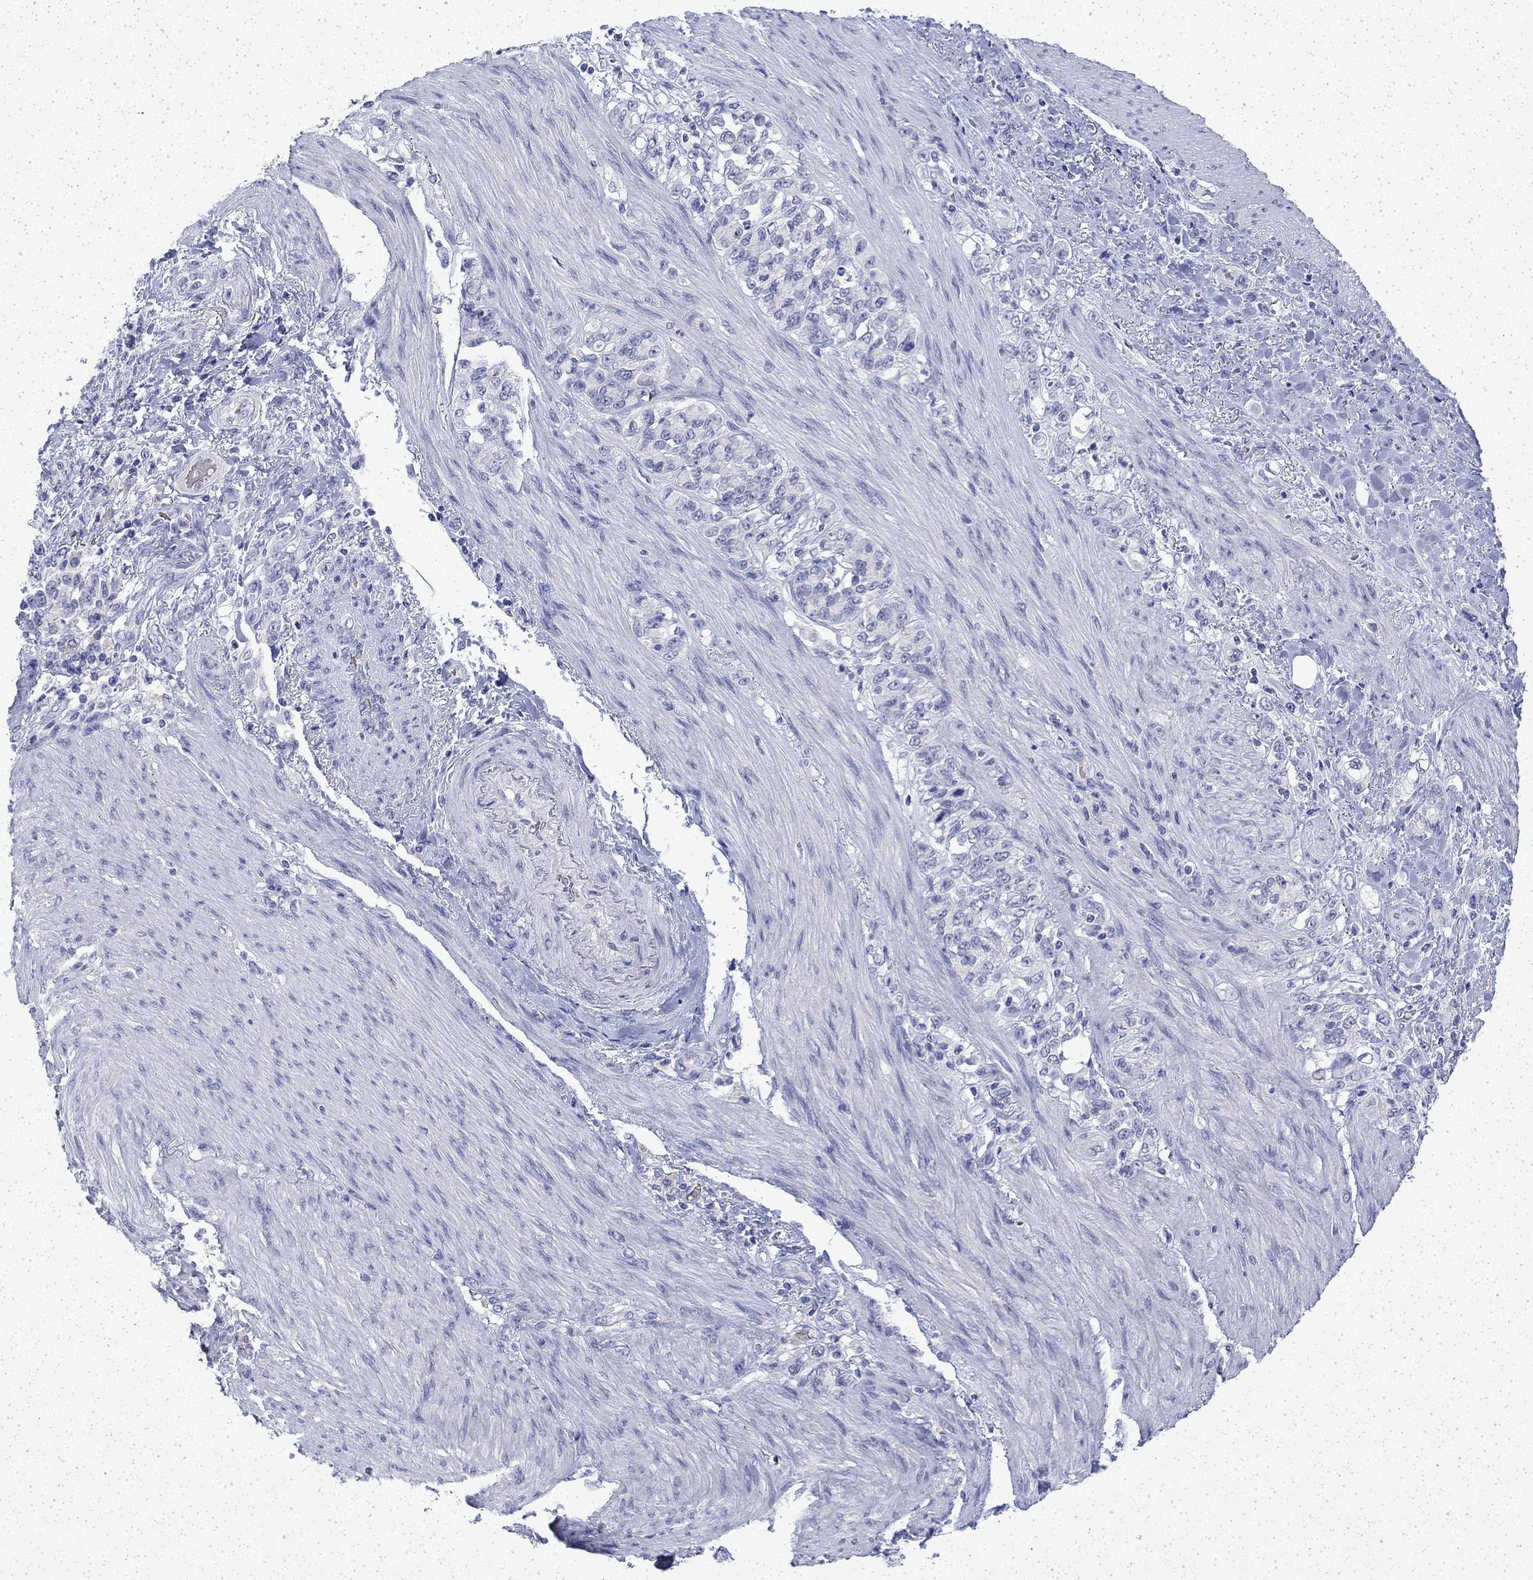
{"staining": {"intensity": "negative", "quantity": "none", "location": "none"}, "tissue": "stomach cancer", "cell_type": "Tumor cells", "image_type": "cancer", "snomed": [{"axis": "morphology", "description": "Normal tissue, NOS"}, {"axis": "morphology", "description": "Adenocarcinoma, NOS"}, {"axis": "topography", "description": "Stomach"}], "caption": "A micrograph of human stomach cancer is negative for staining in tumor cells.", "gene": "ENPP6", "patient": {"sex": "female", "age": 79}}